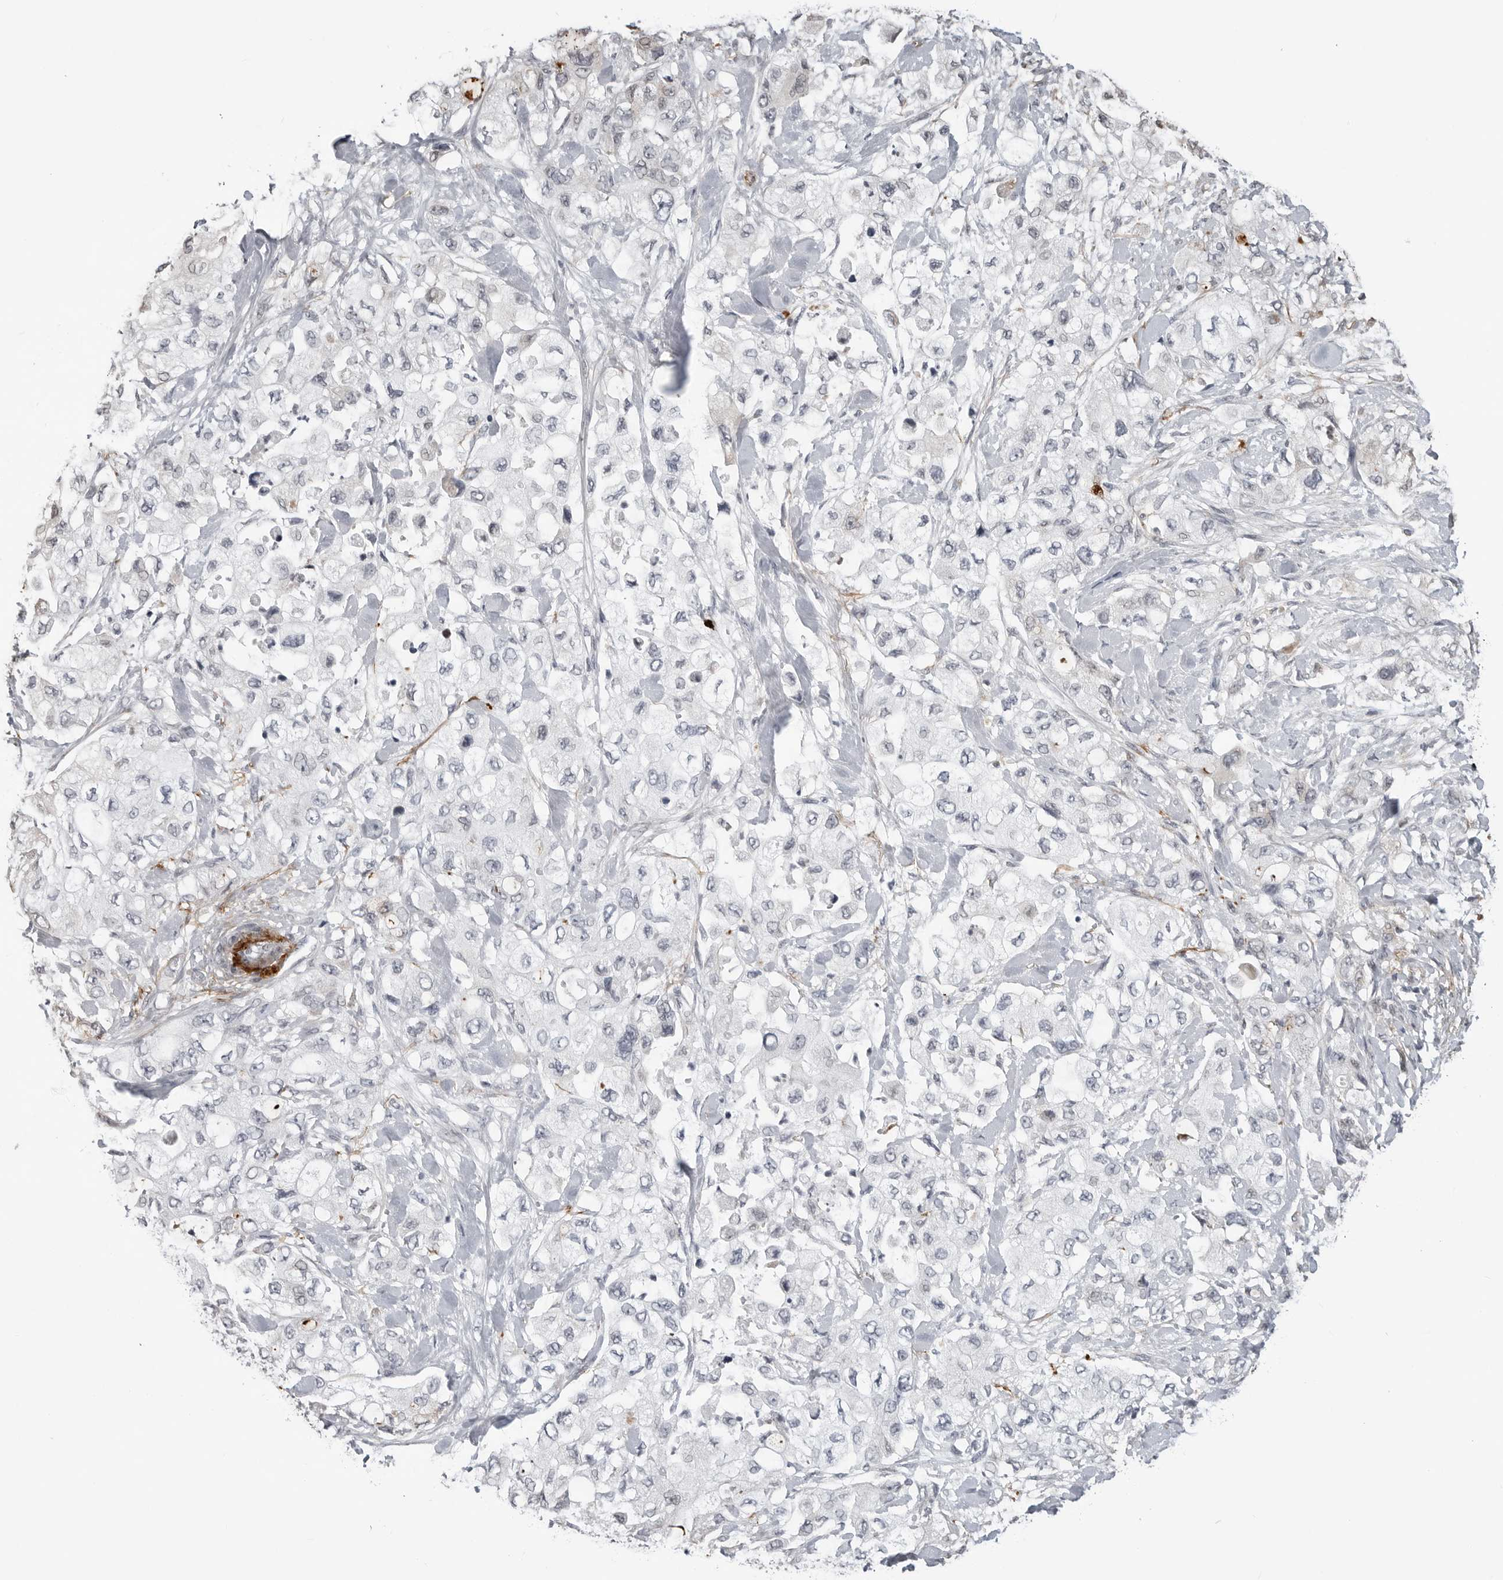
{"staining": {"intensity": "negative", "quantity": "none", "location": "none"}, "tissue": "pancreatic cancer", "cell_type": "Tumor cells", "image_type": "cancer", "snomed": [{"axis": "morphology", "description": "Adenocarcinoma, NOS"}, {"axis": "topography", "description": "Pancreas"}], "caption": "The histopathology image shows no staining of tumor cells in pancreatic adenocarcinoma.", "gene": "CXCR5", "patient": {"sex": "female", "age": 73}}